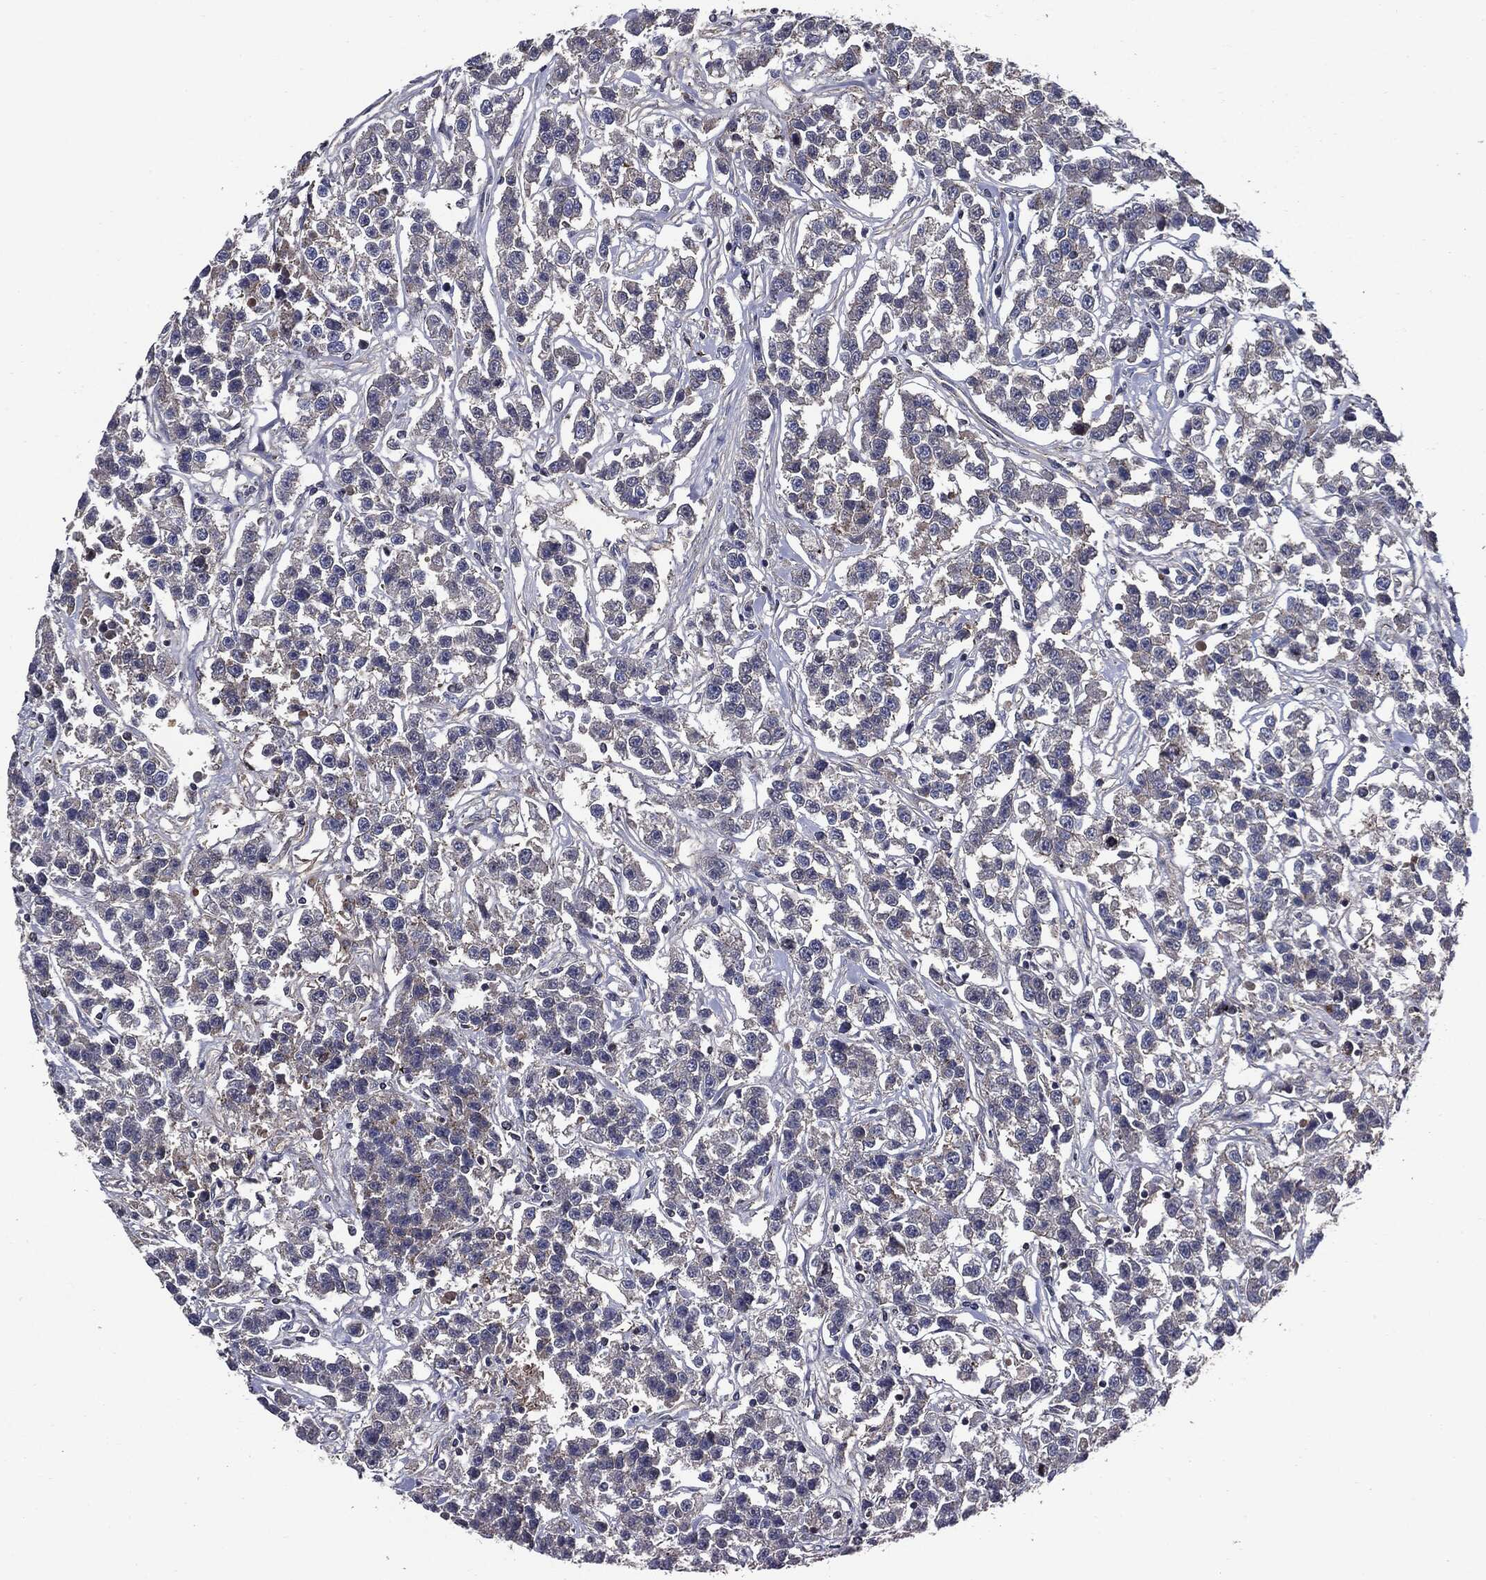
{"staining": {"intensity": "negative", "quantity": "none", "location": "none"}, "tissue": "testis cancer", "cell_type": "Tumor cells", "image_type": "cancer", "snomed": [{"axis": "morphology", "description": "Seminoma, NOS"}, {"axis": "topography", "description": "Testis"}], "caption": "High magnification brightfield microscopy of testis cancer (seminoma) stained with DAB (brown) and counterstained with hematoxylin (blue): tumor cells show no significant staining.", "gene": "PDCD6IP", "patient": {"sex": "male", "age": 59}}